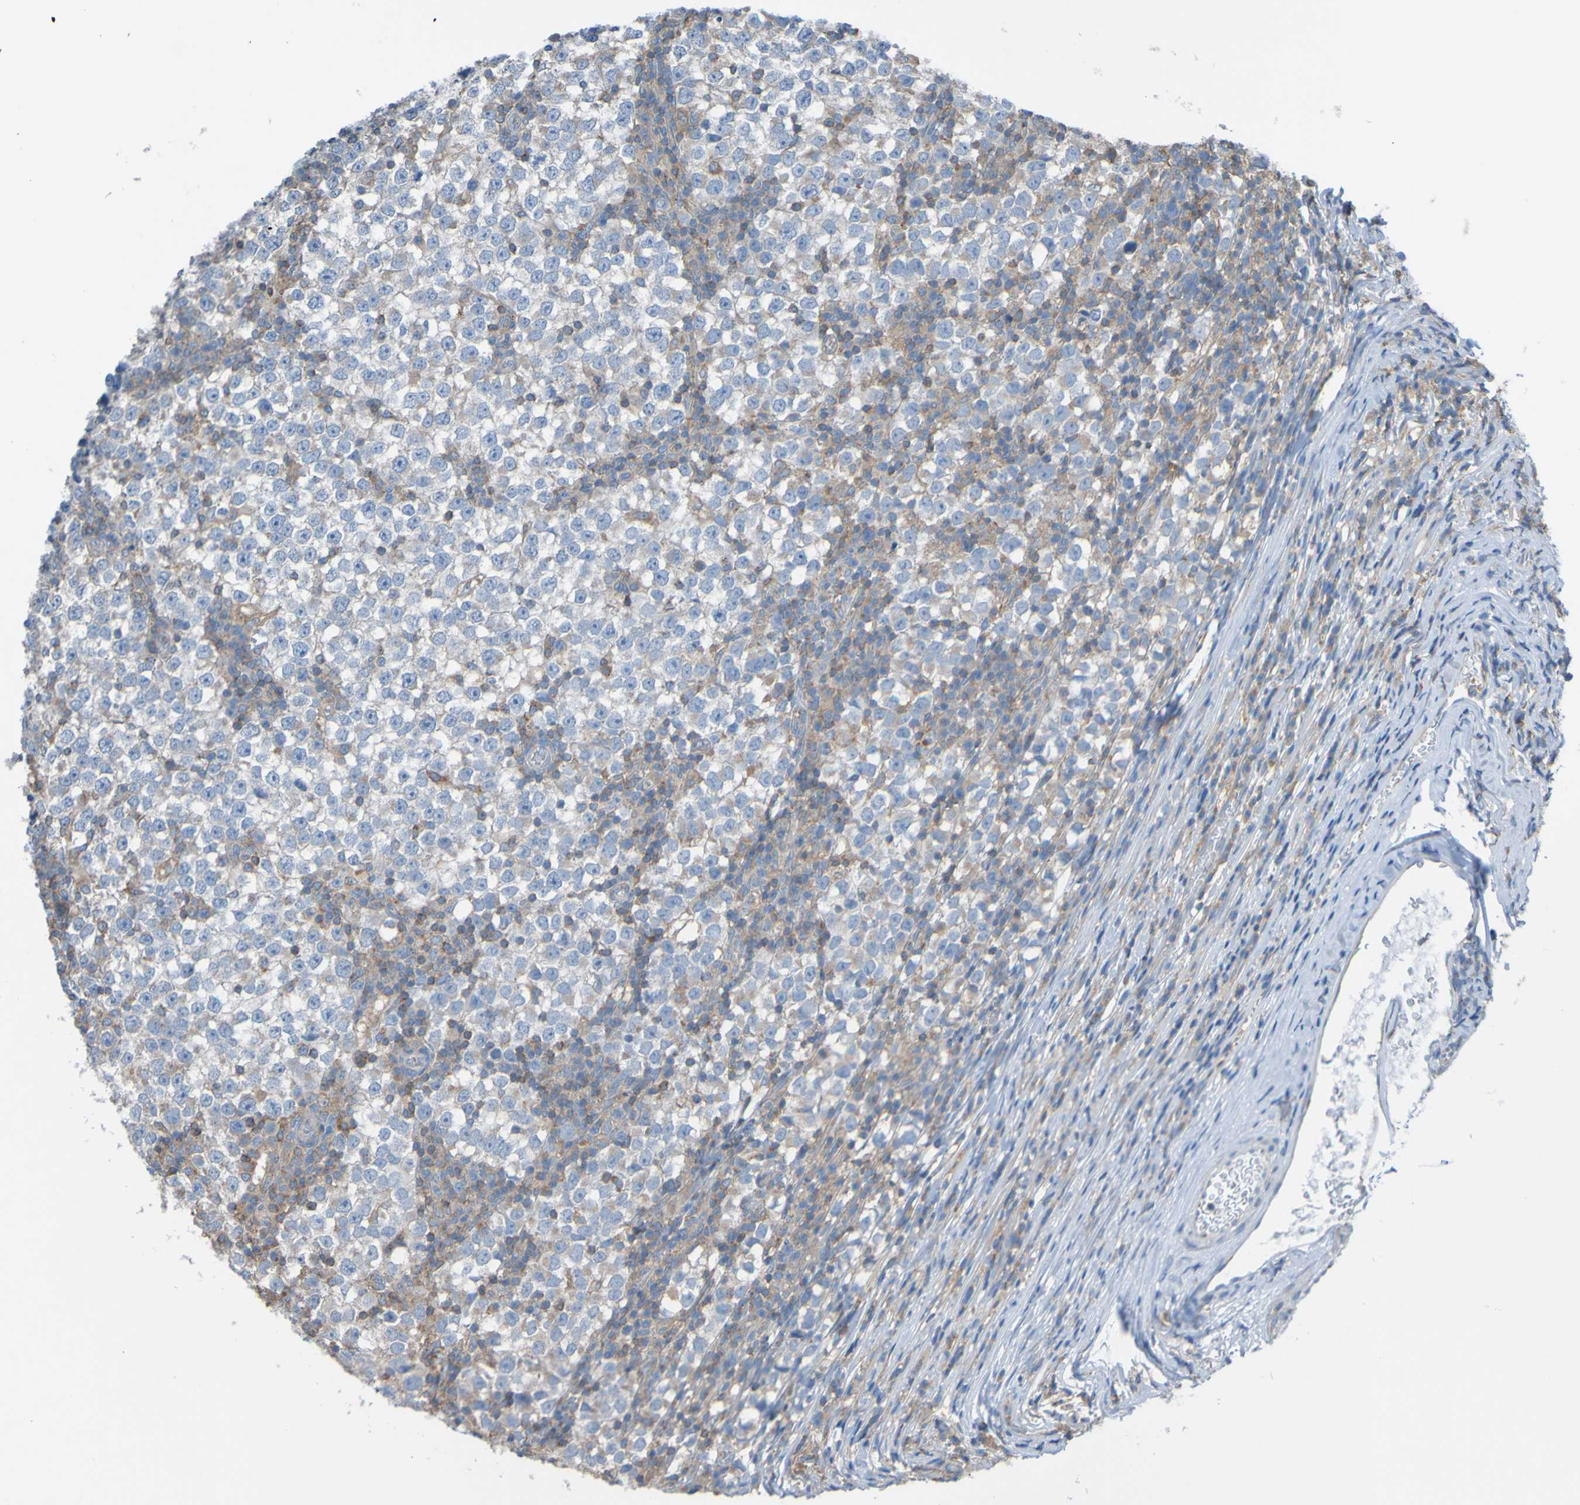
{"staining": {"intensity": "moderate", "quantity": "<25%", "location": "cytoplasmic/membranous"}, "tissue": "testis cancer", "cell_type": "Tumor cells", "image_type": "cancer", "snomed": [{"axis": "morphology", "description": "Seminoma, NOS"}, {"axis": "topography", "description": "Testis"}], "caption": "There is low levels of moderate cytoplasmic/membranous expression in tumor cells of testis cancer (seminoma), as demonstrated by immunohistochemical staining (brown color).", "gene": "MINAR1", "patient": {"sex": "male", "age": 65}}